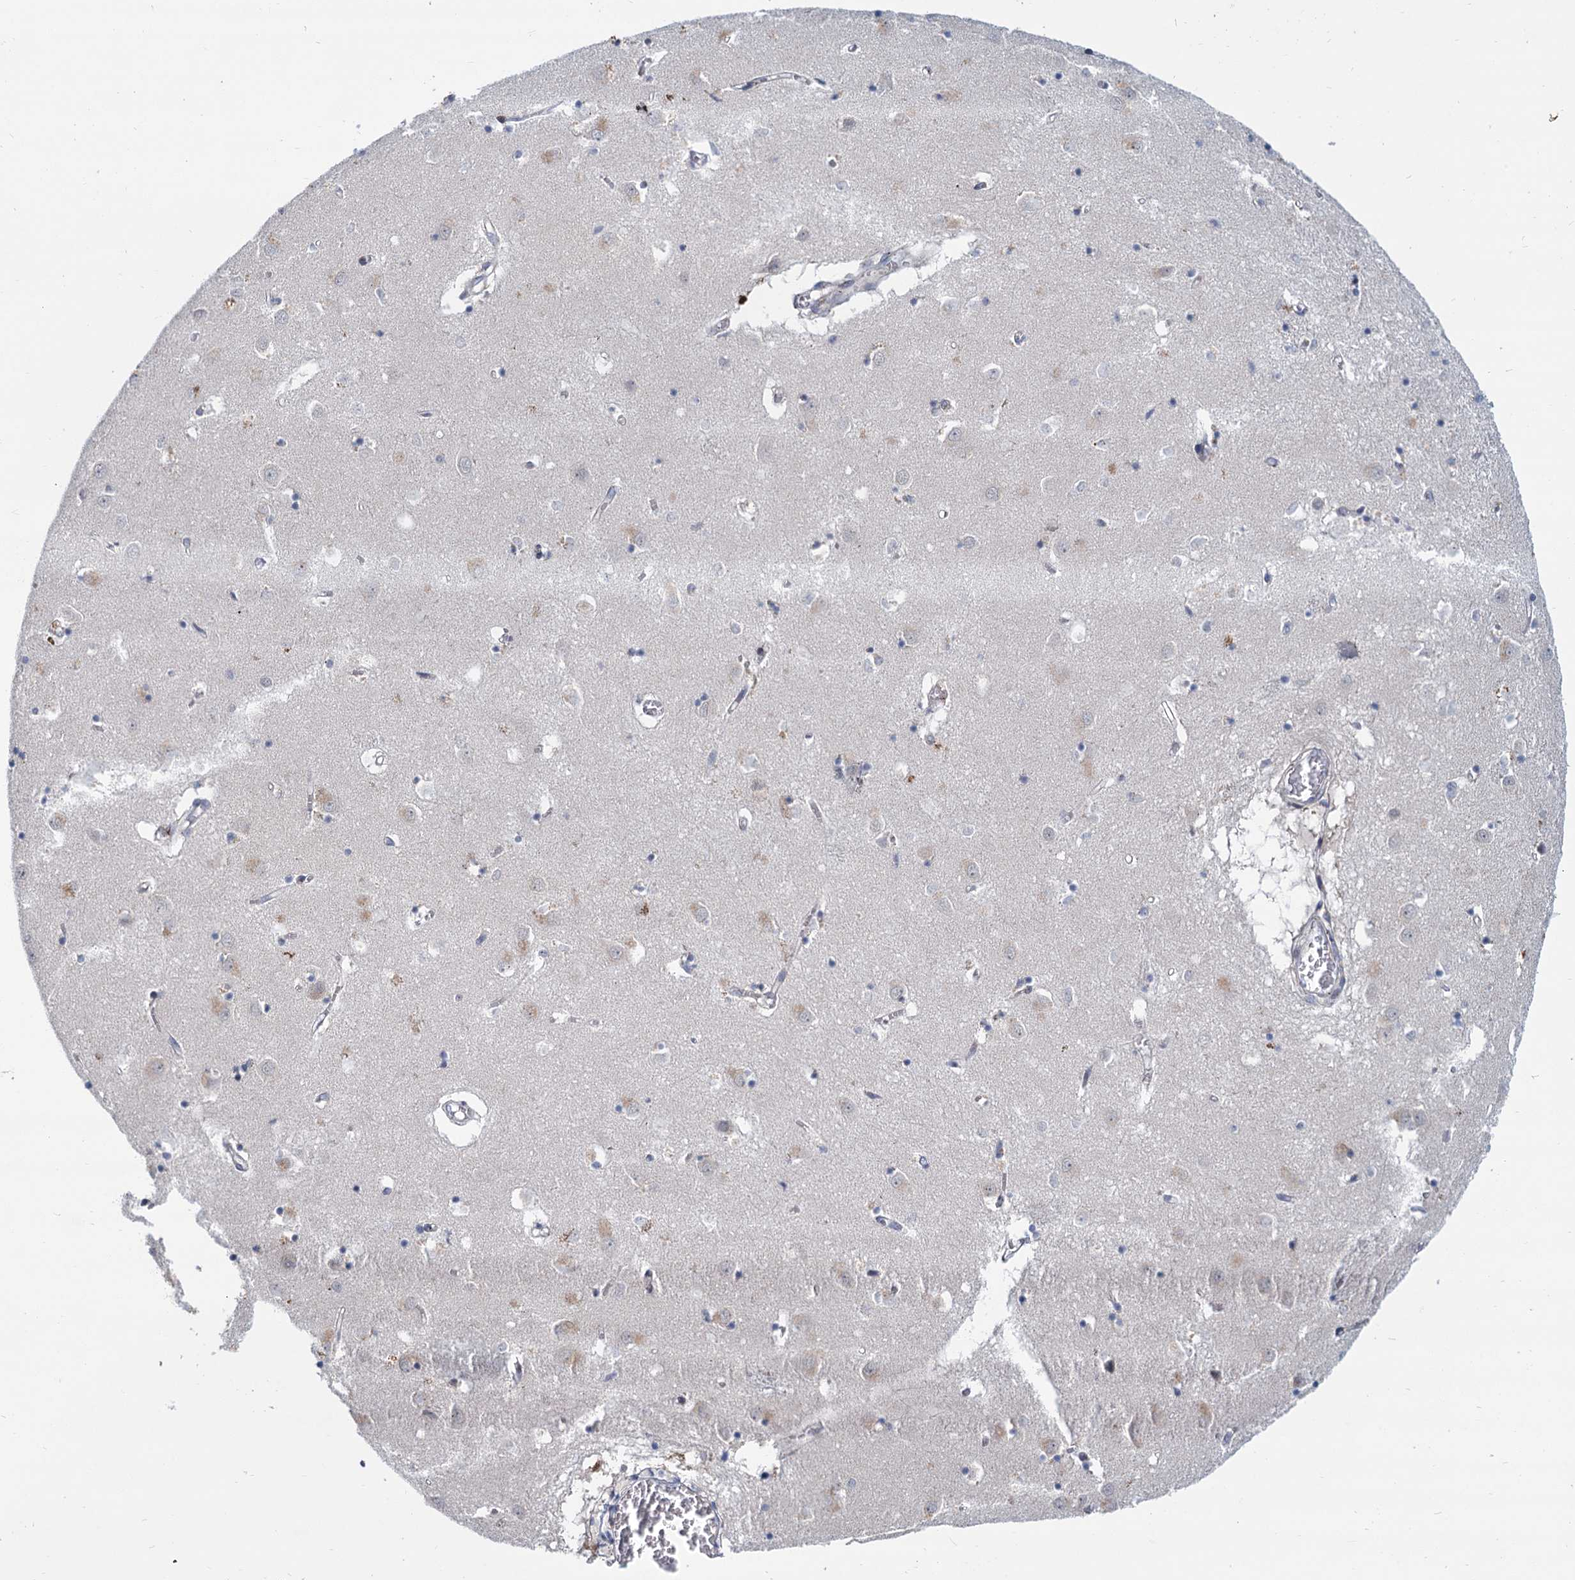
{"staining": {"intensity": "negative", "quantity": "none", "location": "none"}, "tissue": "caudate", "cell_type": "Glial cells", "image_type": "normal", "snomed": [{"axis": "morphology", "description": "Normal tissue, NOS"}, {"axis": "topography", "description": "Lateral ventricle wall"}], "caption": "This is an immunohistochemistry (IHC) image of normal caudate. There is no expression in glial cells.", "gene": "STAP1", "patient": {"sex": "male", "age": 70}}